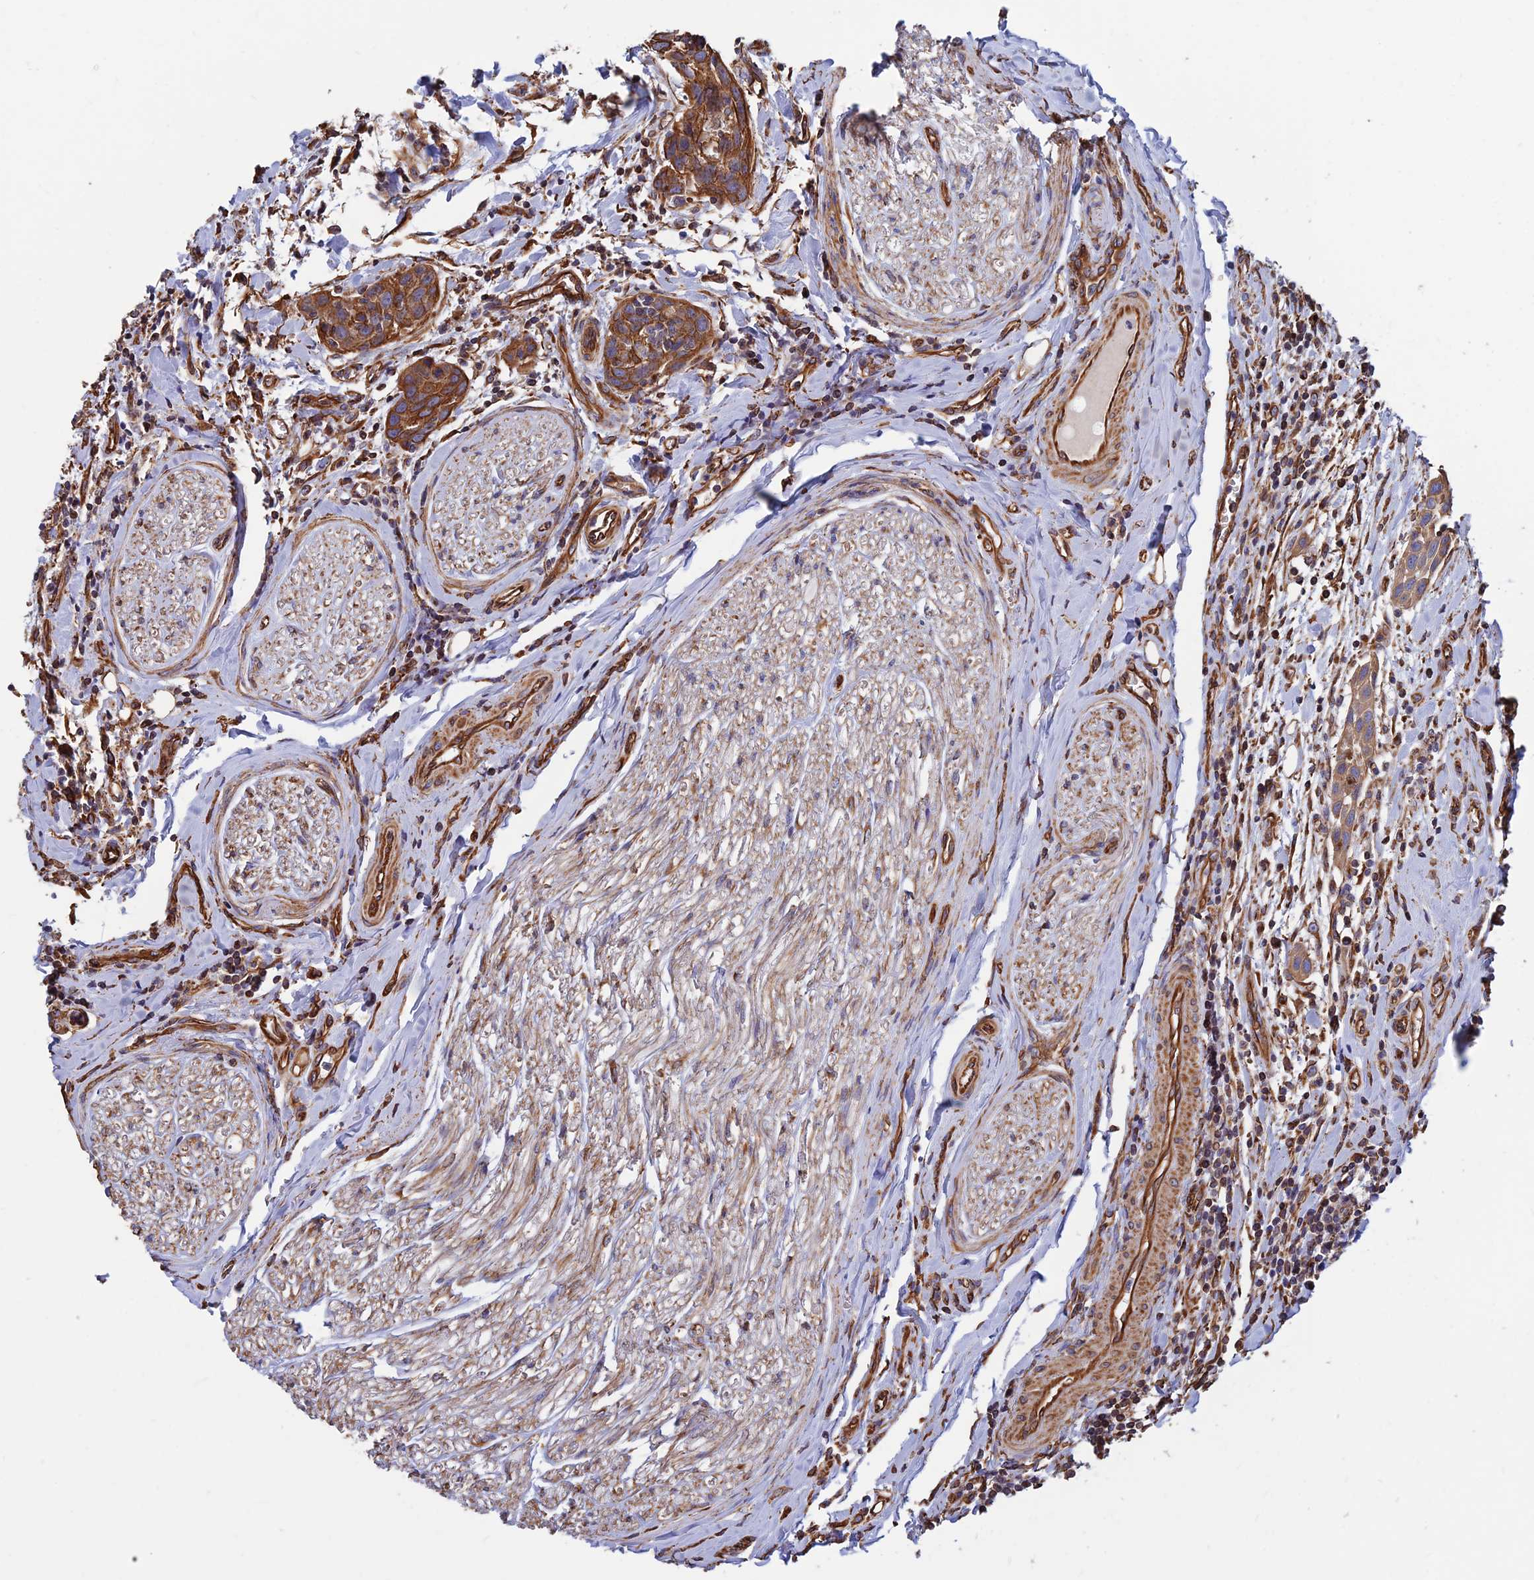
{"staining": {"intensity": "strong", "quantity": ">75%", "location": "cytoplasmic/membranous"}, "tissue": "head and neck cancer", "cell_type": "Tumor cells", "image_type": "cancer", "snomed": [{"axis": "morphology", "description": "Squamous cell carcinoma, NOS"}, {"axis": "topography", "description": "Oral tissue"}, {"axis": "topography", "description": "Head-Neck"}], "caption": "A histopathology image of human head and neck cancer (squamous cell carcinoma) stained for a protein demonstrates strong cytoplasmic/membranous brown staining in tumor cells. The protein is shown in brown color, while the nuclei are stained blue.", "gene": "CDK18", "patient": {"sex": "female", "age": 50}}